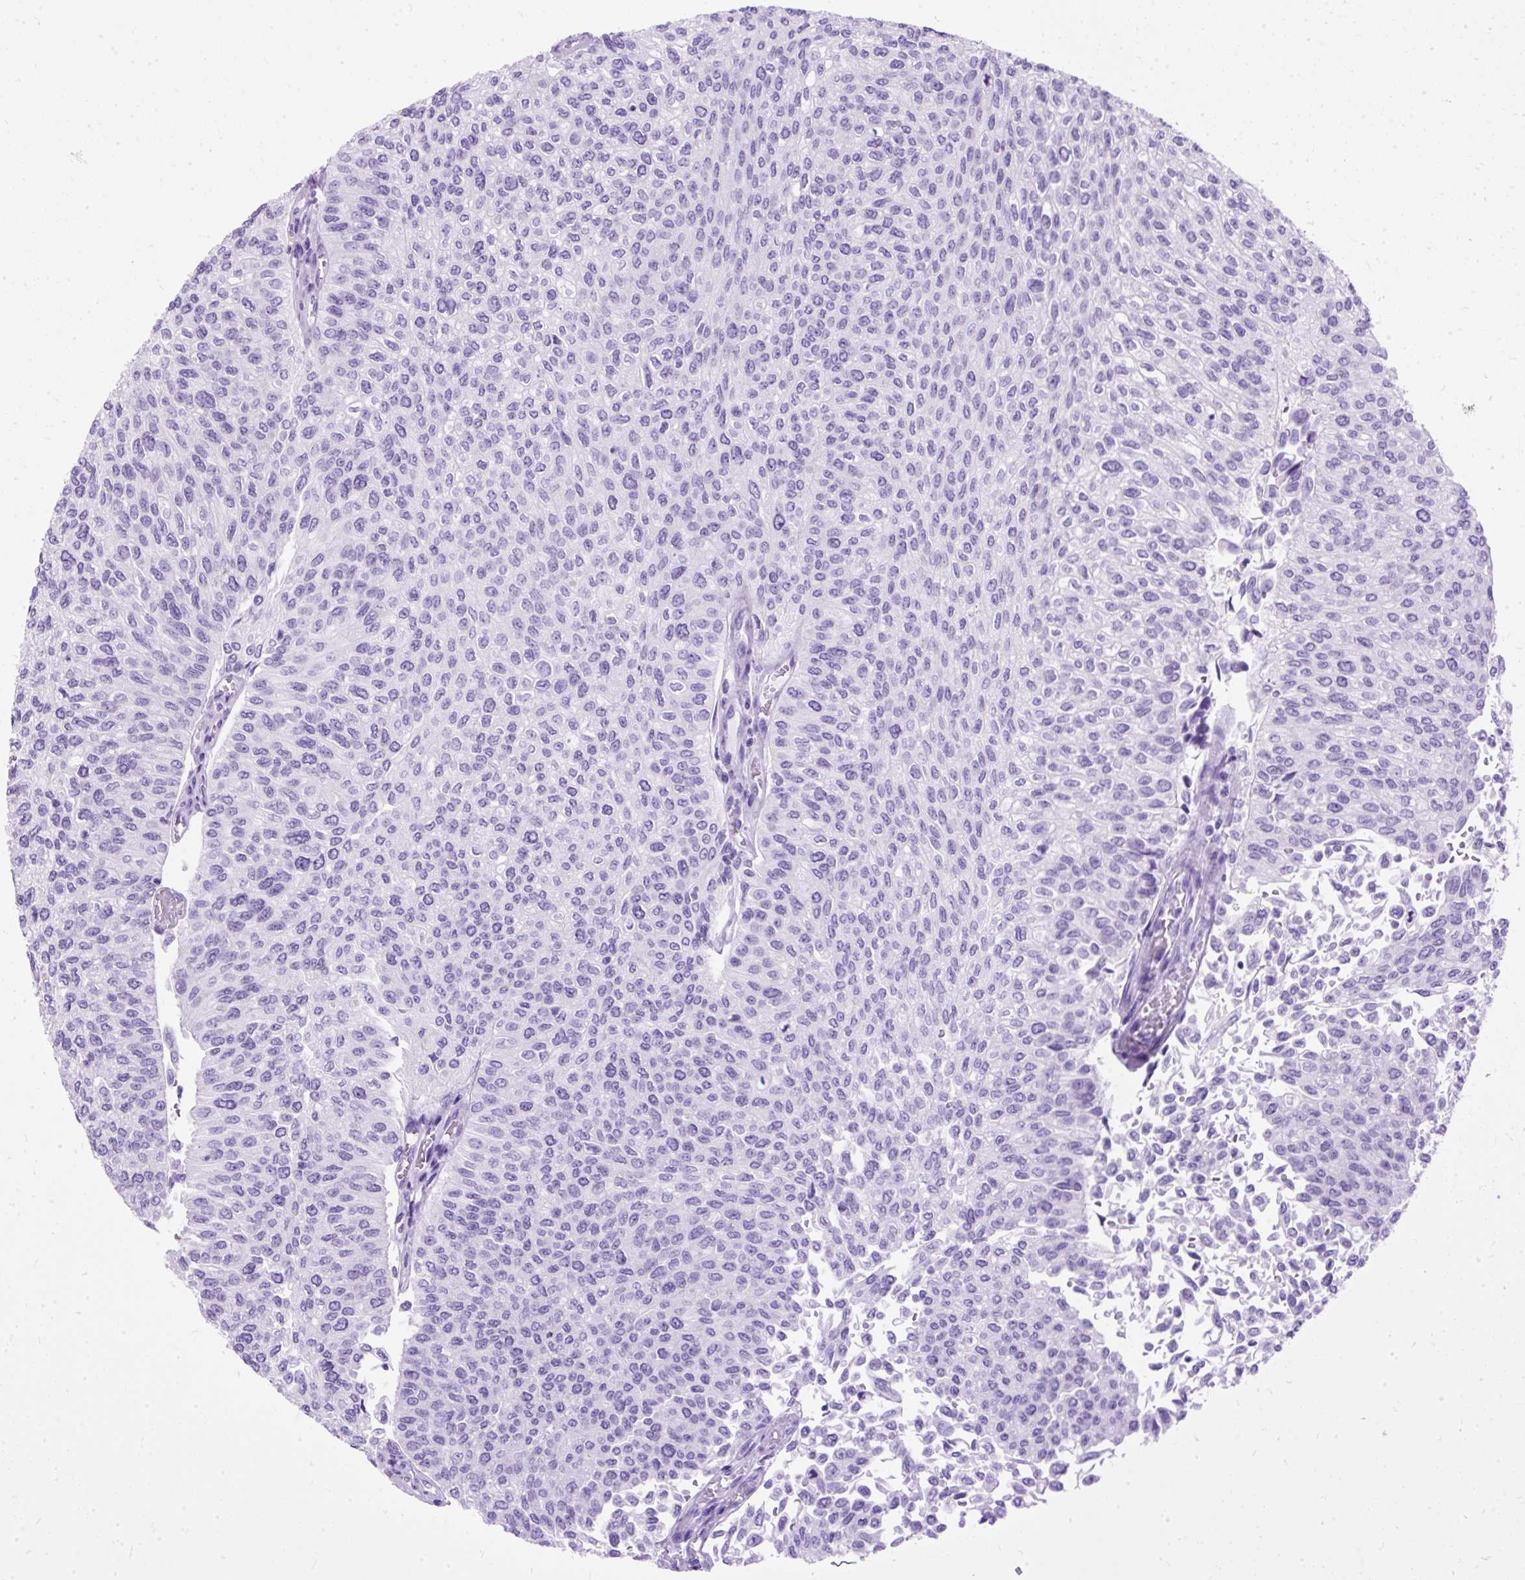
{"staining": {"intensity": "negative", "quantity": "none", "location": "none"}, "tissue": "urothelial cancer", "cell_type": "Tumor cells", "image_type": "cancer", "snomed": [{"axis": "morphology", "description": "Urothelial carcinoma, NOS"}, {"axis": "topography", "description": "Urinary bladder"}], "caption": "Urothelial cancer stained for a protein using IHC reveals no staining tumor cells.", "gene": "PVALB", "patient": {"sex": "male", "age": 59}}